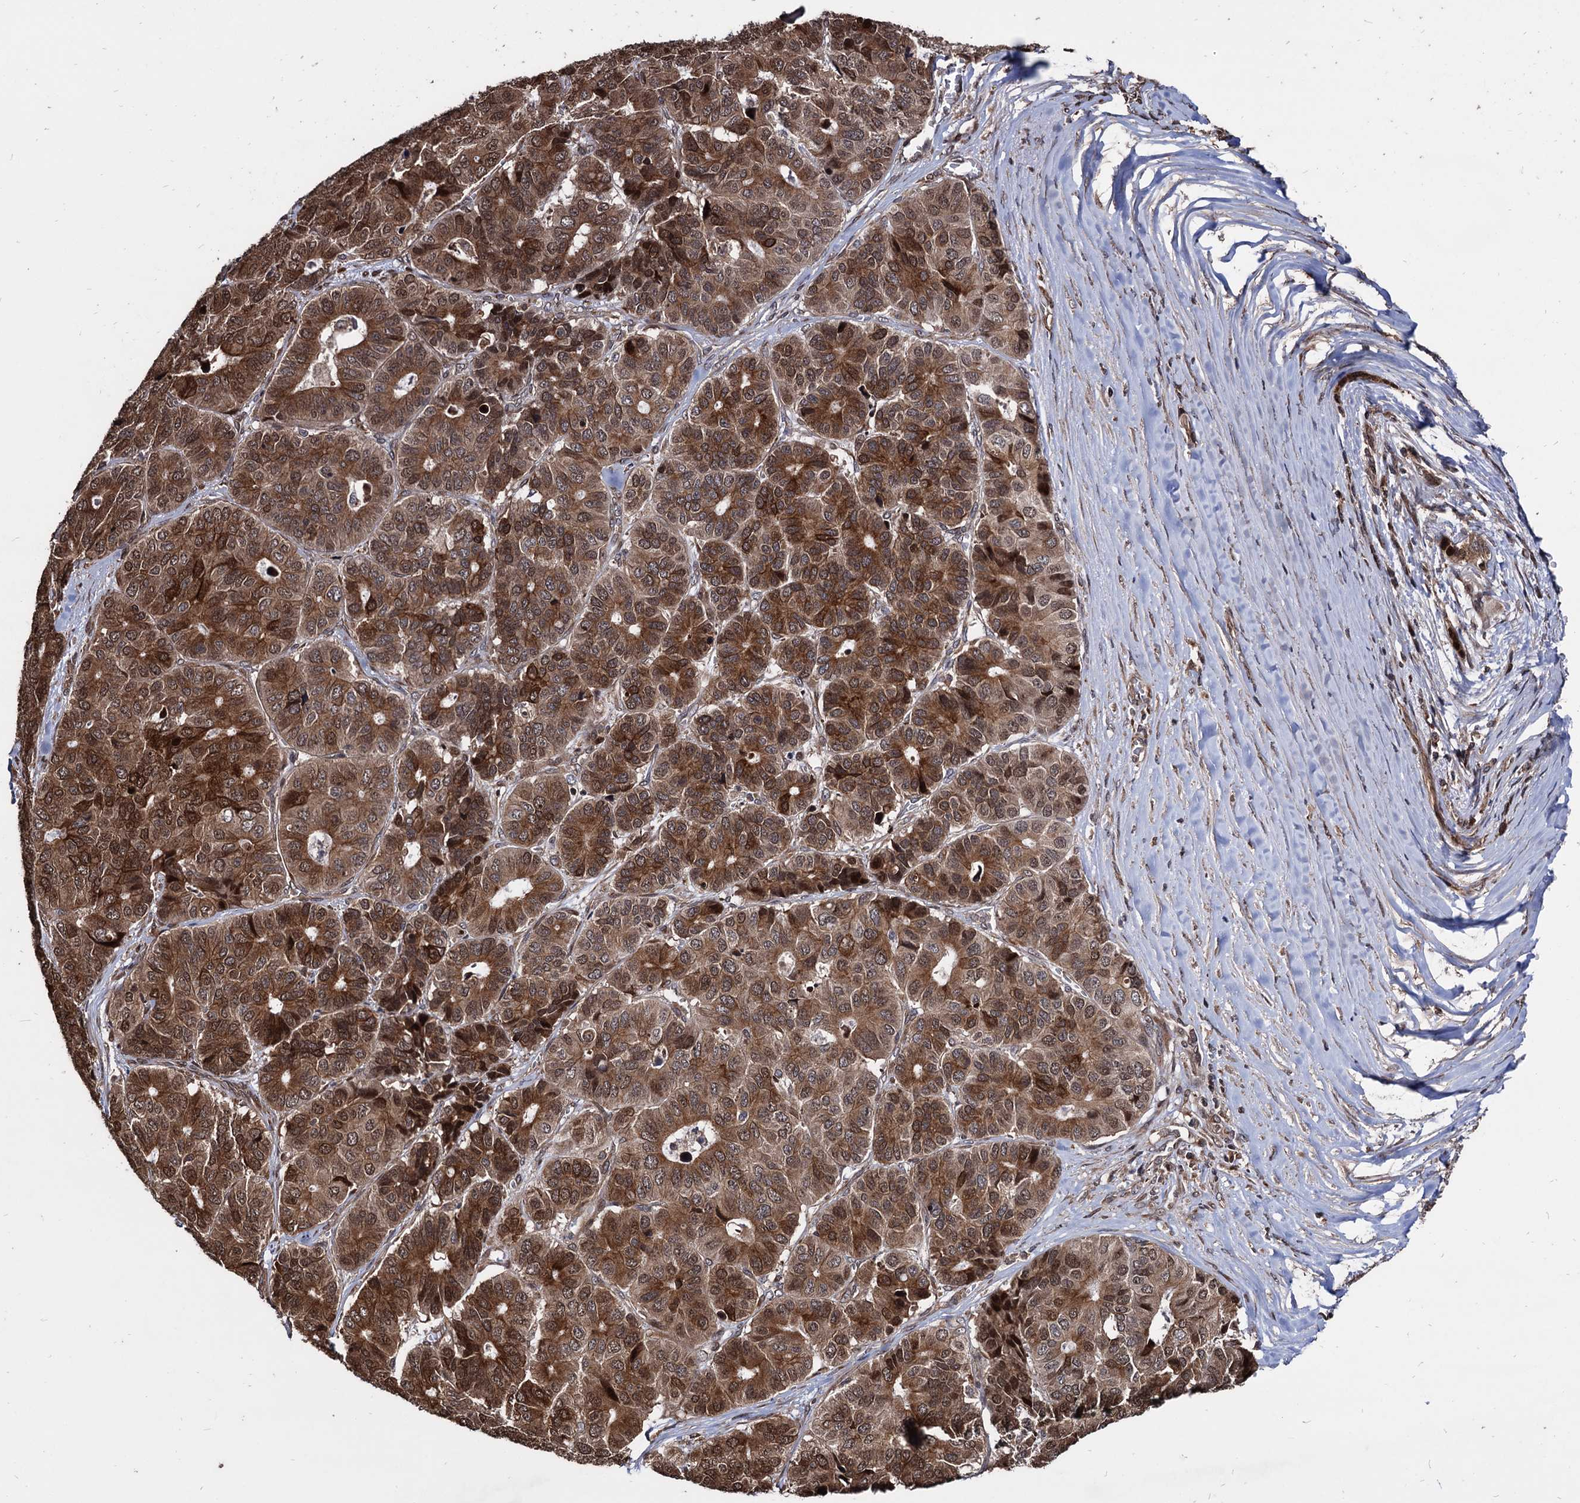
{"staining": {"intensity": "strong", "quantity": ">75%", "location": "cytoplasmic/membranous,nuclear"}, "tissue": "pancreatic cancer", "cell_type": "Tumor cells", "image_type": "cancer", "snomed": [{"axis": "morphology", "description": "Adenocarcinoma, NOS"}, {"axis": "topography", "description": "Pancreas"}], "caption": "The image demonstrates immunohistochemical staining of pancreatic adenocarcinoma. There is strong cytoplasmic/membranous and nuclear positivity is seen in about >75% of tumor cells.", "gene": "ANKRD12", "patient": {"sex": "male", "age": 50}}